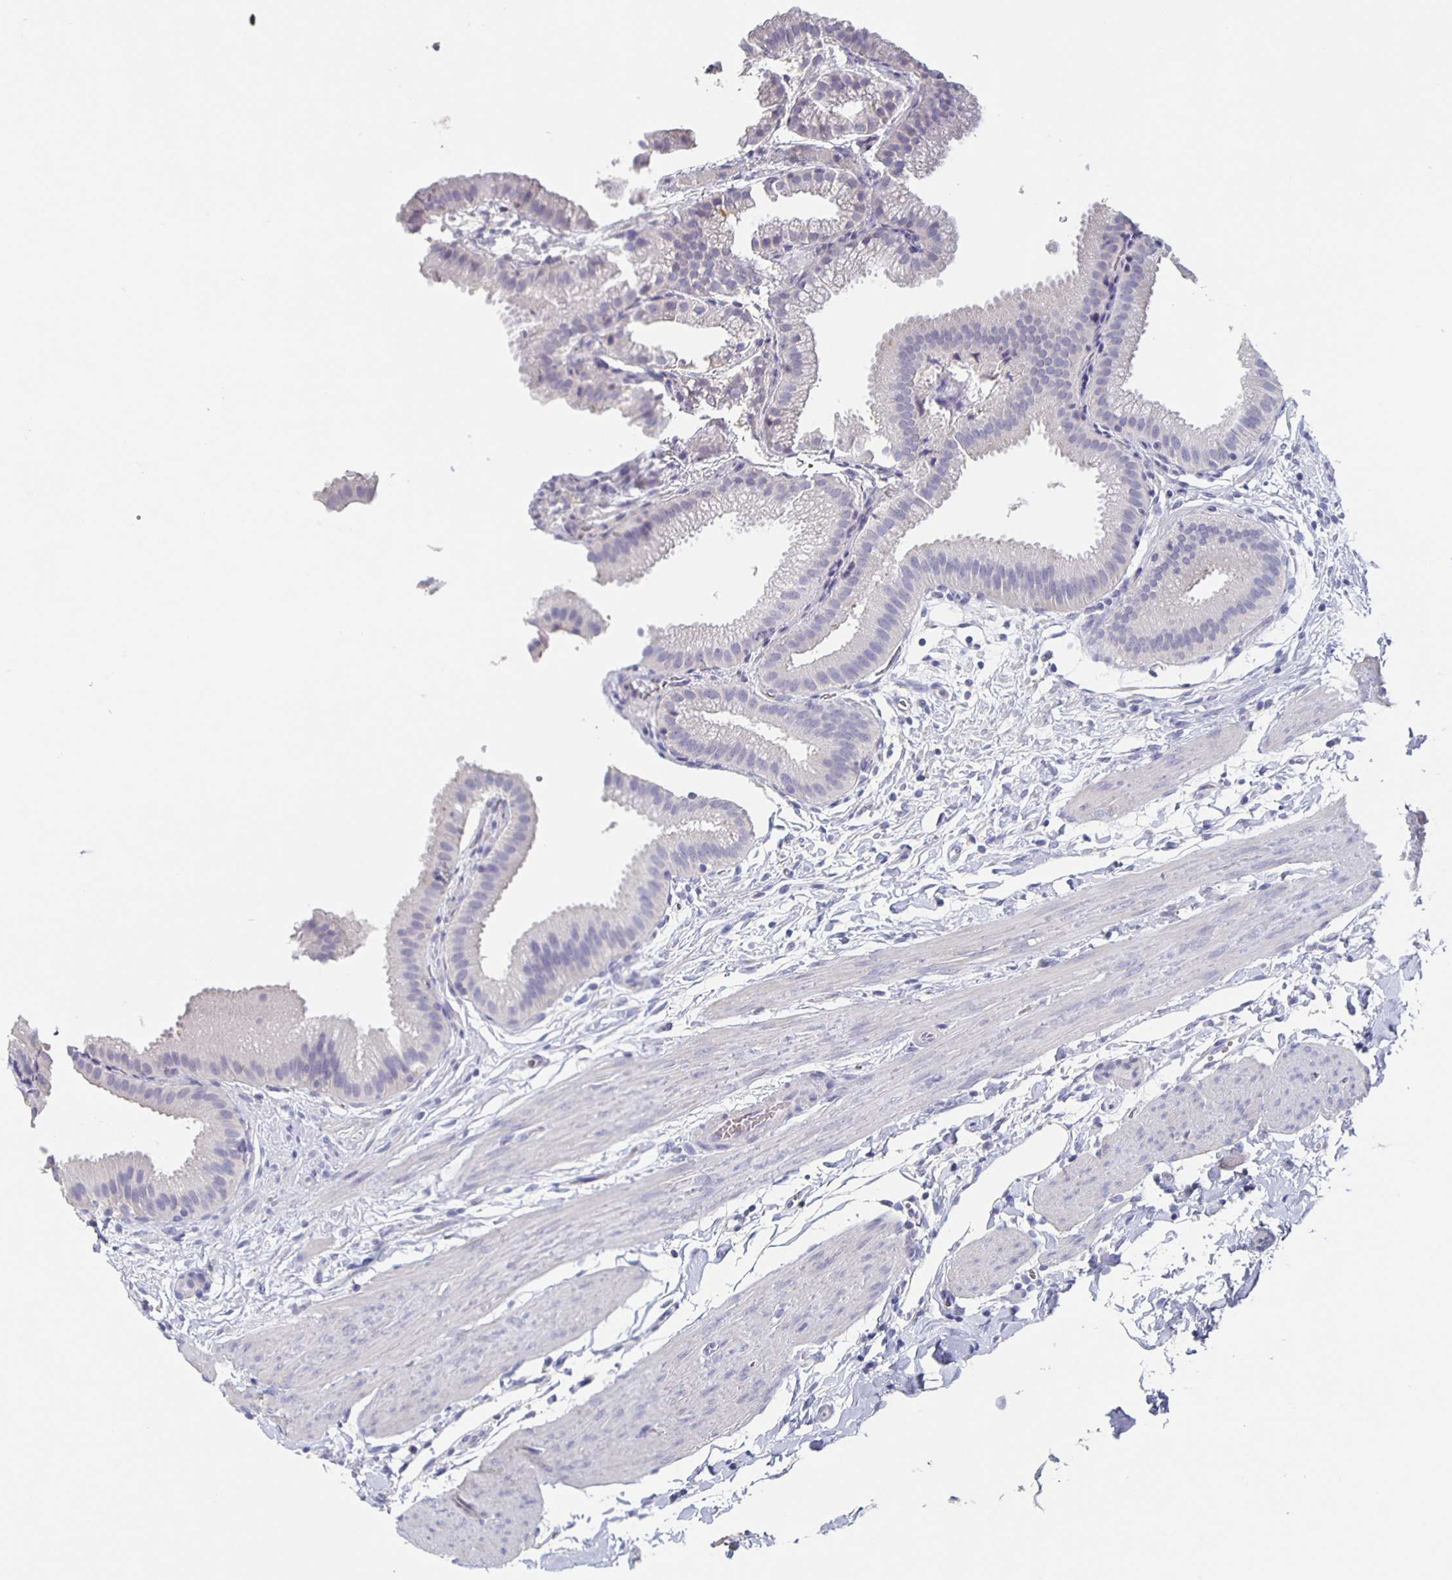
{"staining": {"intensity": "negative", "quantity": "none", "location": "none"}, "tissue": "gallbladder", "cell_type": "Glandular cells", "image_type": "normal", "snomed": [{"axis": "morphology", "description": "Normal tissue, NOS"}, {"axis": "topography", "description": "Gallbladder"}], "caption": "An immunohistochemistry (IHC) photomicrograph of benign gallbladder is shown. There is no staining in glandular cells of gallbladder. Nuclei are stained in blue.", "gene": "CACNA2D2", "patient": {"sex": "female", "age": 63}}